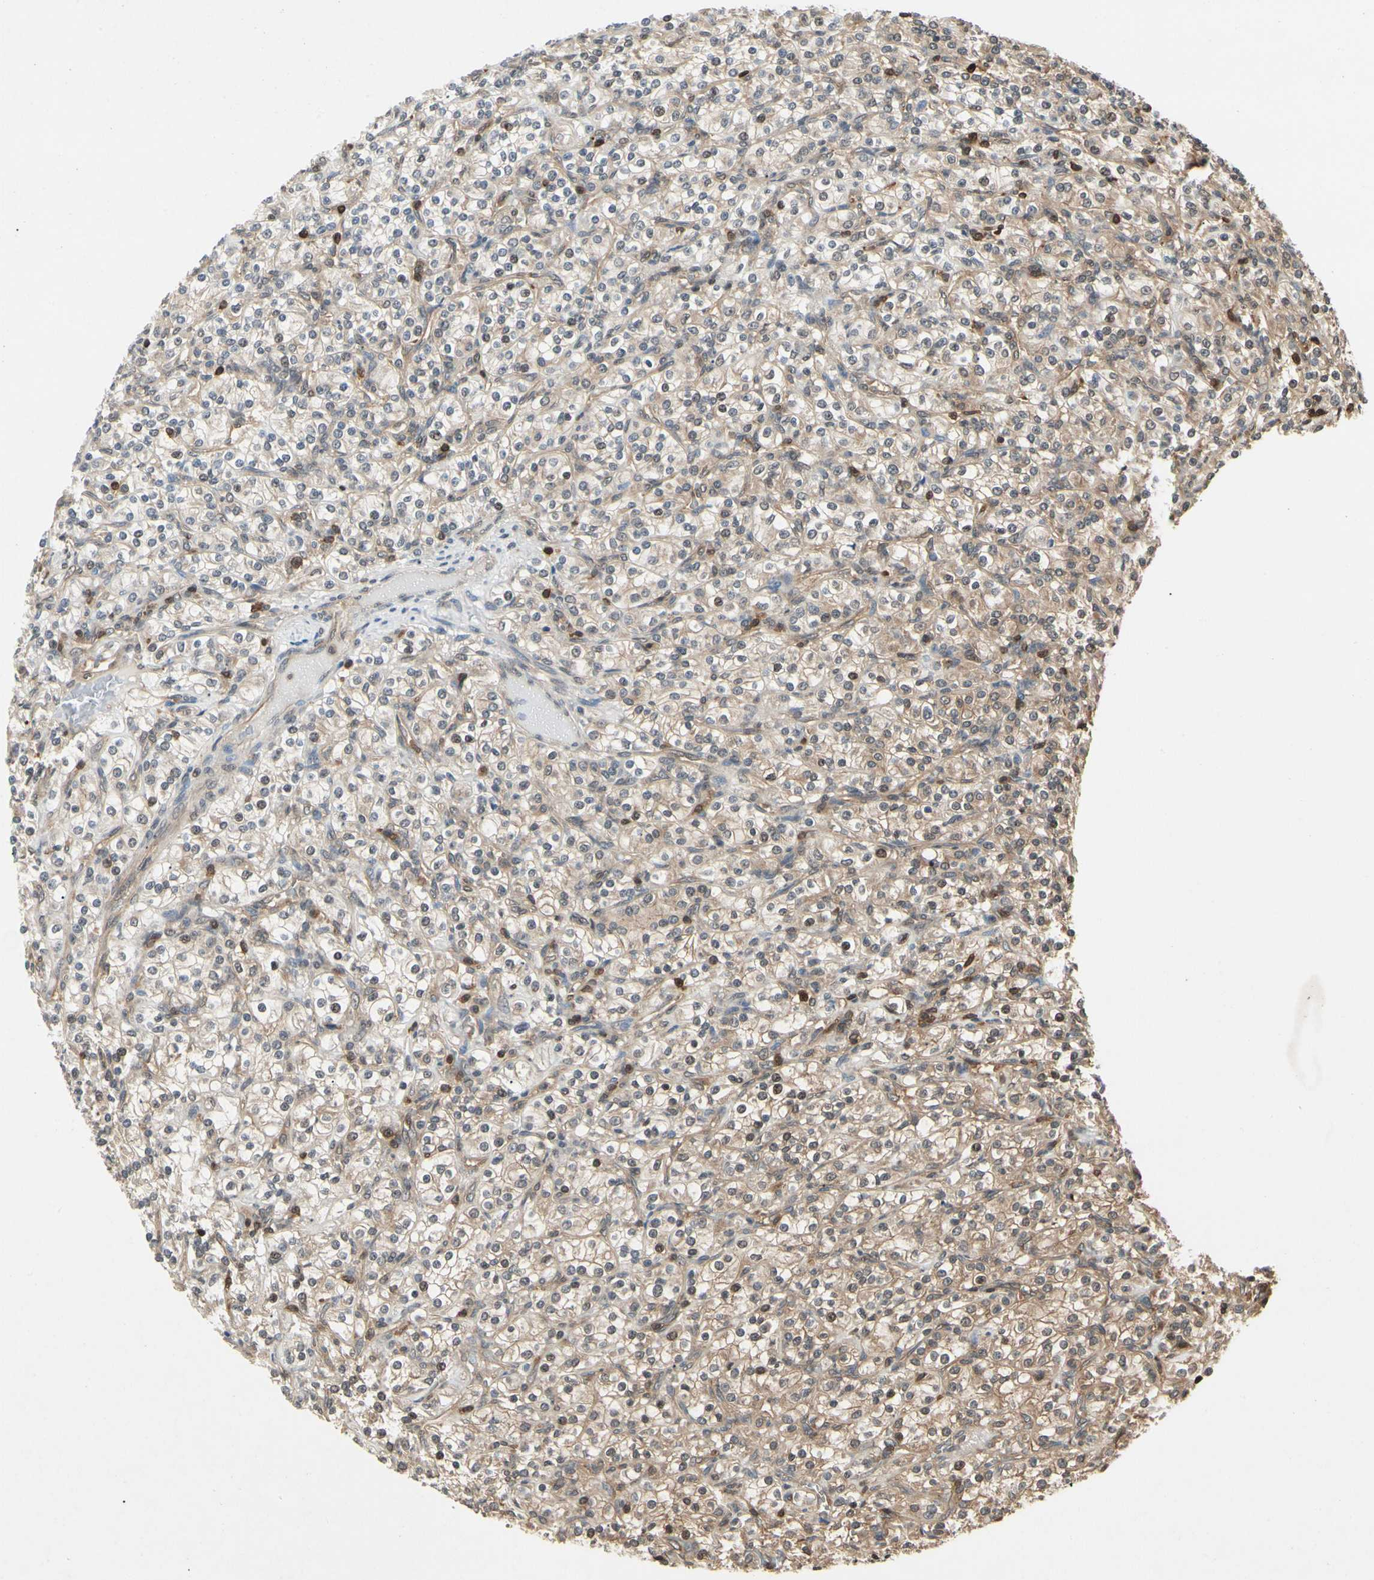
{"staining": {"intensity": "moderate", "quantity": "25%-75%", "location": "cytoplasmic/membranous"}, "tissue": "renal cancer", "cell_type": "Tumor cells", "image_type": "cancer", "snomed": [{"axis": "morphology", "description": "Adenocarcinoma, NOS"}, {"axis": "topography", "description": "Kidney"}], "caption": "Human renal adenocarcinoma stained with a protein marker exhibits moderate staining in tumor cells.", "gene": "YWHAQ", "patient": {"sex": "male", "age": 77}}